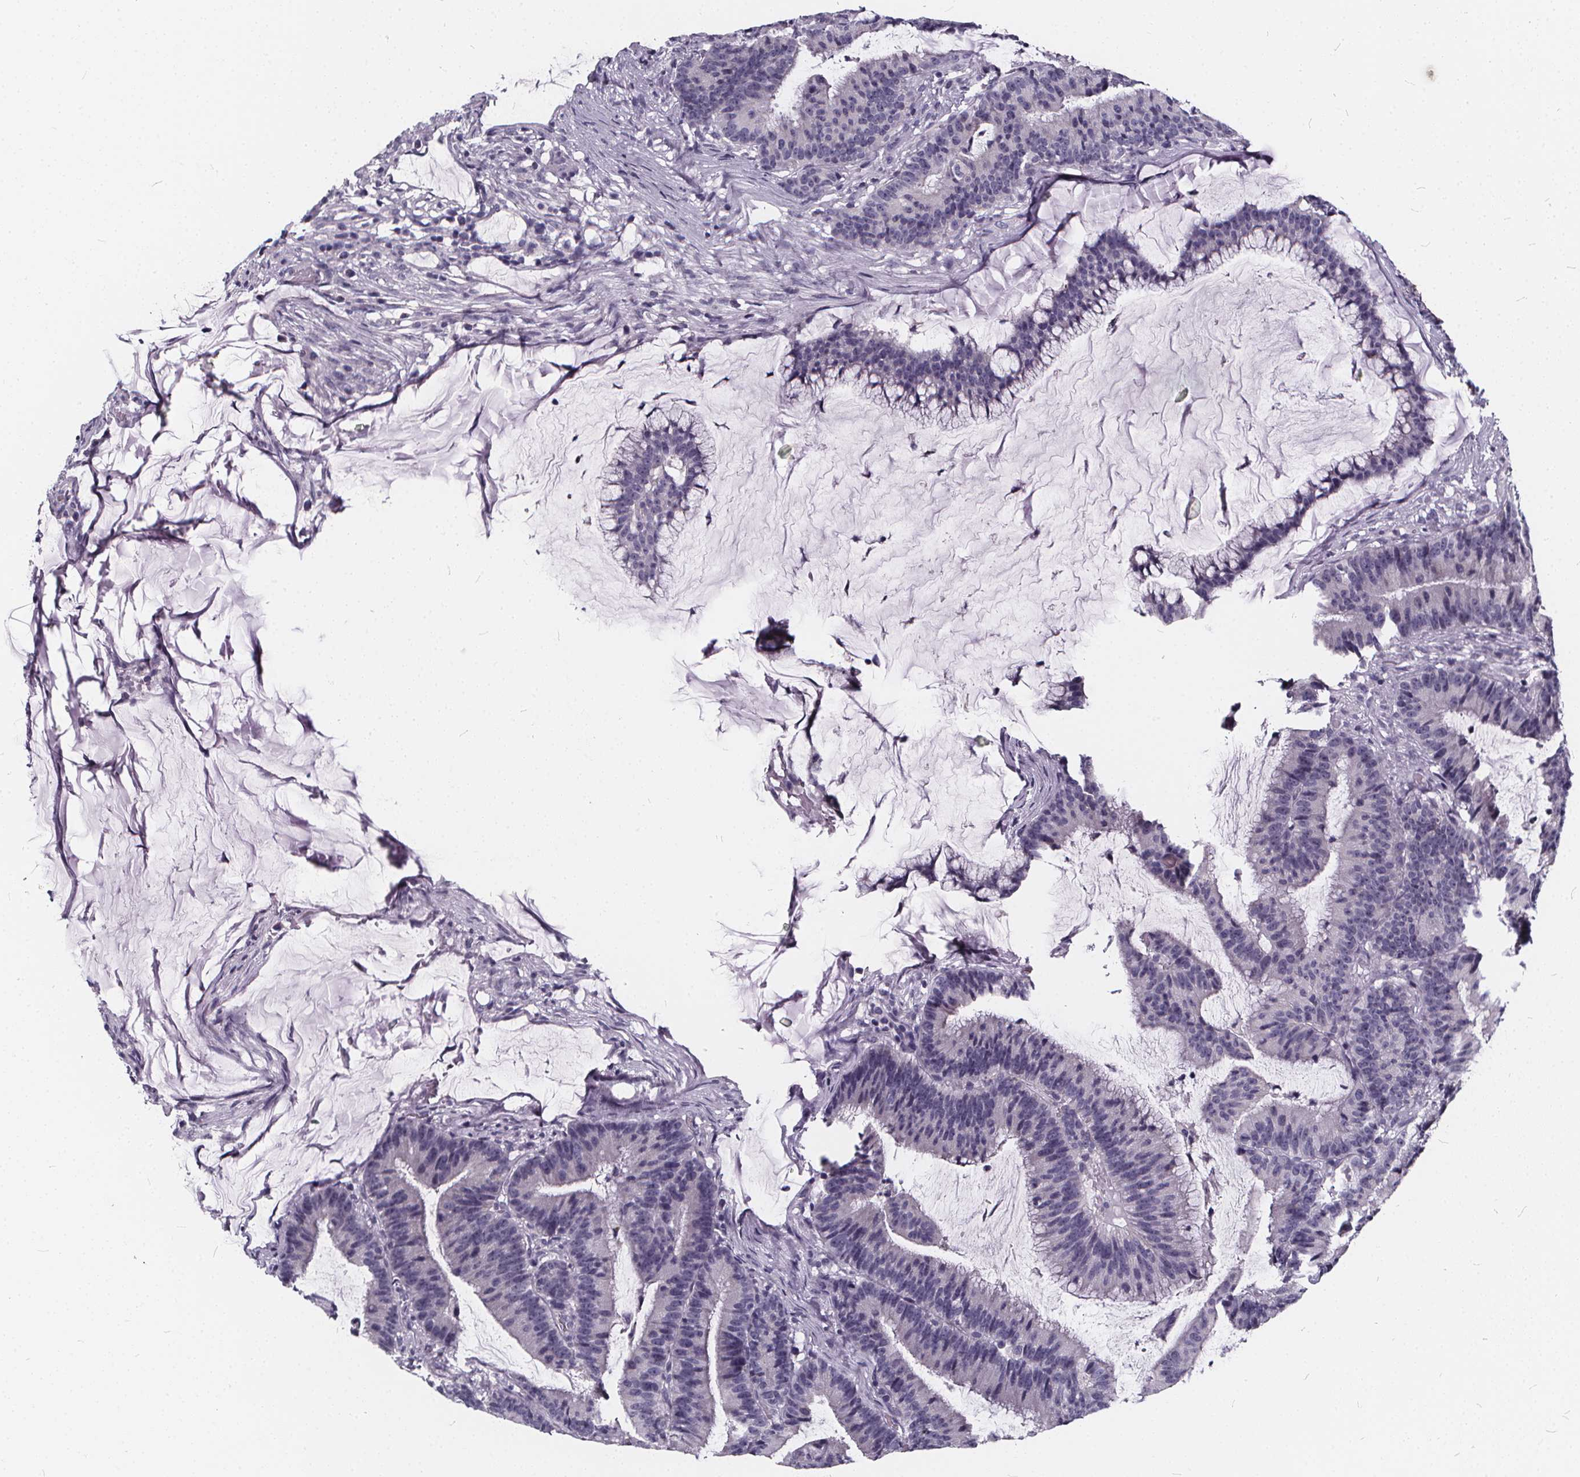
{"staining": {"intensity": "negative", "quantity": "none", "location": "none"}, "tissue": "colorectal cancer", "cell_type": "Tumor cells", "image_type": "cancer", "snomed": [{"axis": "morphology", "description": "Adenocarcinoma, NOS"}, {"axis": "topography", "description": "Colon"}], "caption": "IHC micrograph of colorectal cancer (adenocarcinoma) stained for a protein (brown), which shows no positivity in tumor cells.", "gene": "SPEF2", "patient": {"sex": "female", "age": 78}}